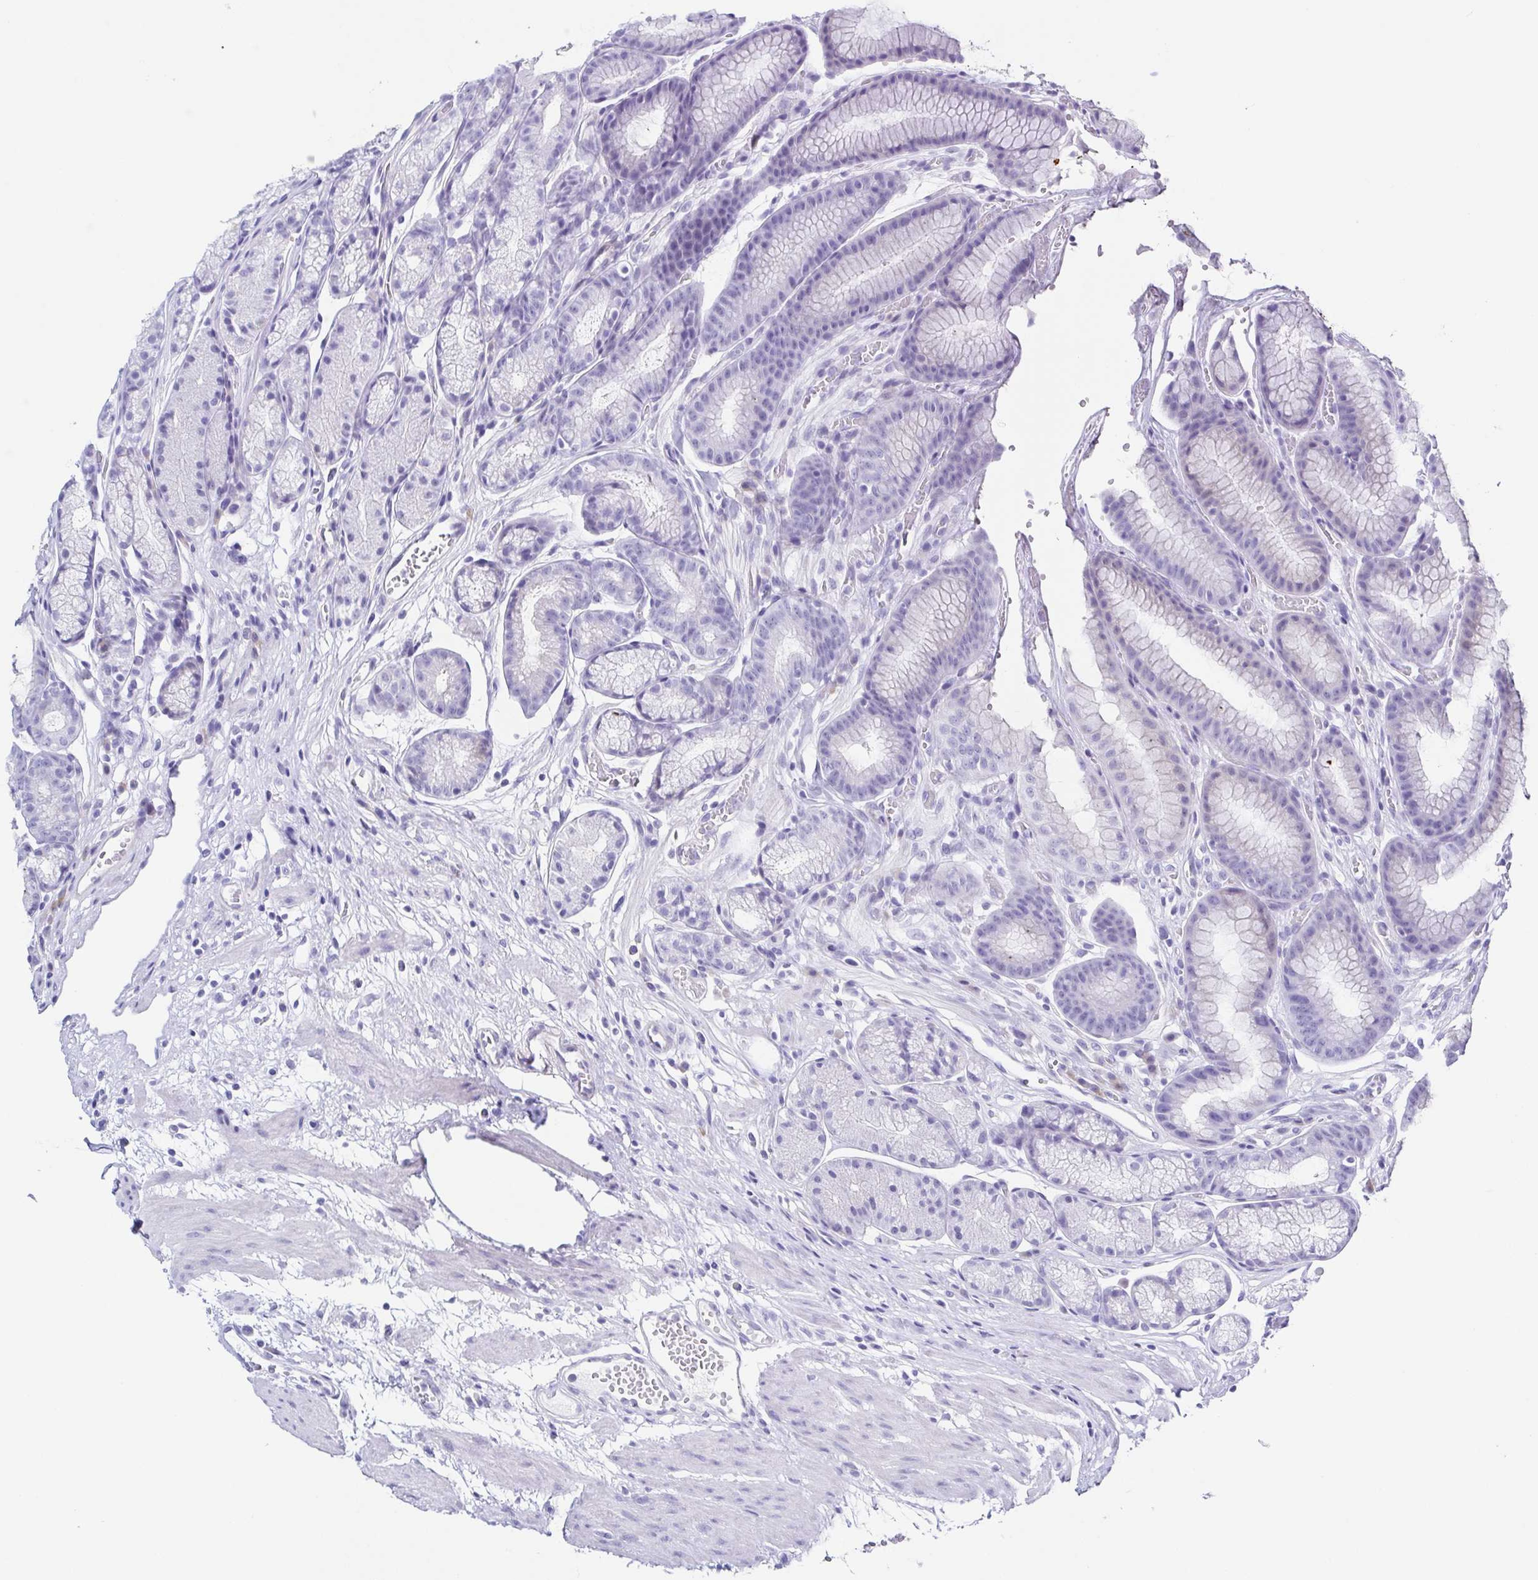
{"staining": {"intensity": "negative", "quantity": "none", "location": "none"}, "tissue": "stomach", "cell_type": "Glandular cells", "image_type": "normal", "snomed": [{"axis": "morphology", "description": "Normal tissue, NOS"}, {"axis": "topography", "description": "Smooth muscle"}, {"axis": "topography", "description": "Stomach"}], "caption": "Human stomach stained for a protein using immunohistochemistry (IHC) shows no staining in glandular cells.", "gene": "TNNT2", "patient": {"sex": "male", "age": 70}}